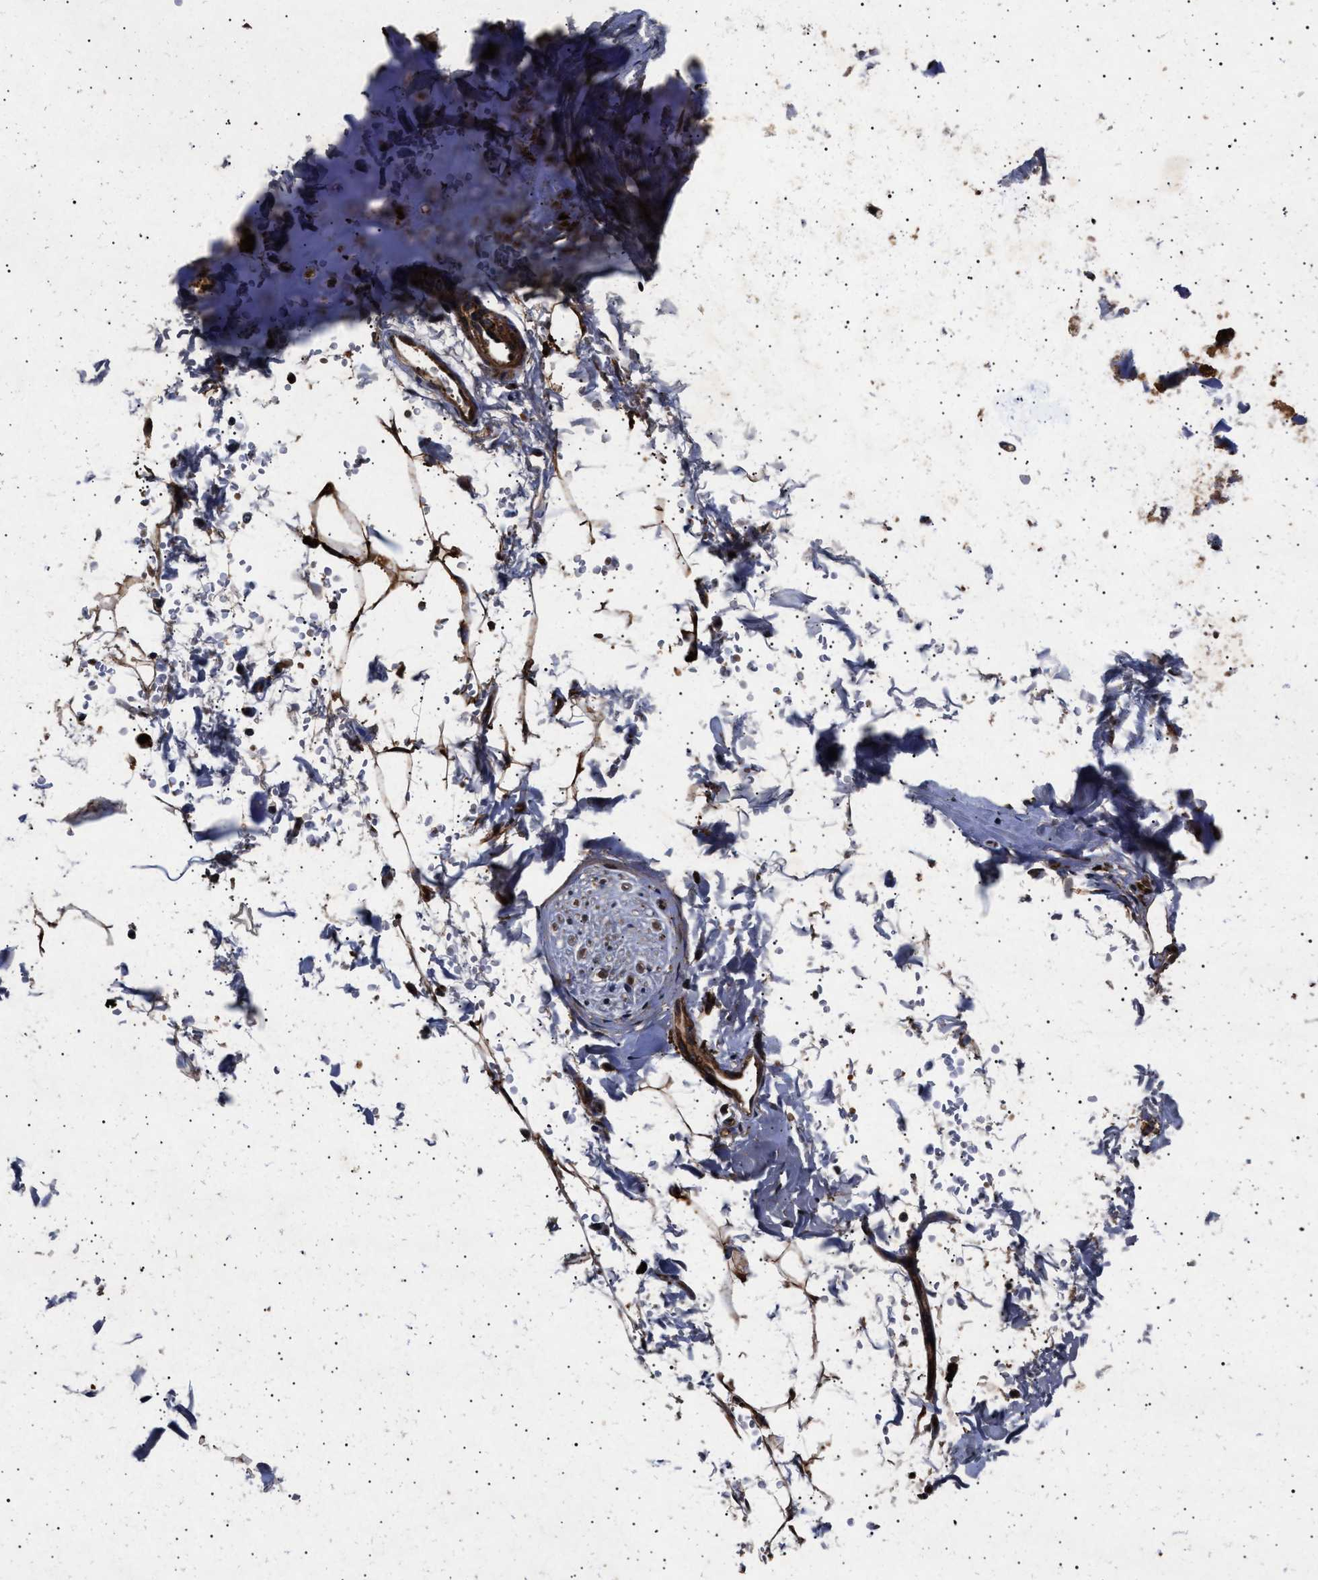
{"staining": {"intensity": "strong", "quantity": ">75%", "location": "cytoplasmic/membranous"}, "tissue": "adipose tissue", "cell_type": "Adipocytes", "image_type": "normal", "snomed": [{"axis": "morphology", "description": "Normal tissue, NOS"}, {"axis": "topography", "description": "Cartilage tissue"}, {"axis": "topography", "description": "Bronchus"}], "caption": "Immunohistochemical staining of unremarkable human adipose tissue displays high levels of strong cytoplasmic/membranous positivity in approximately >75% of adipocytes.", "gene": "ITGB5", "patient": {"sex": "female", "age": 73}}